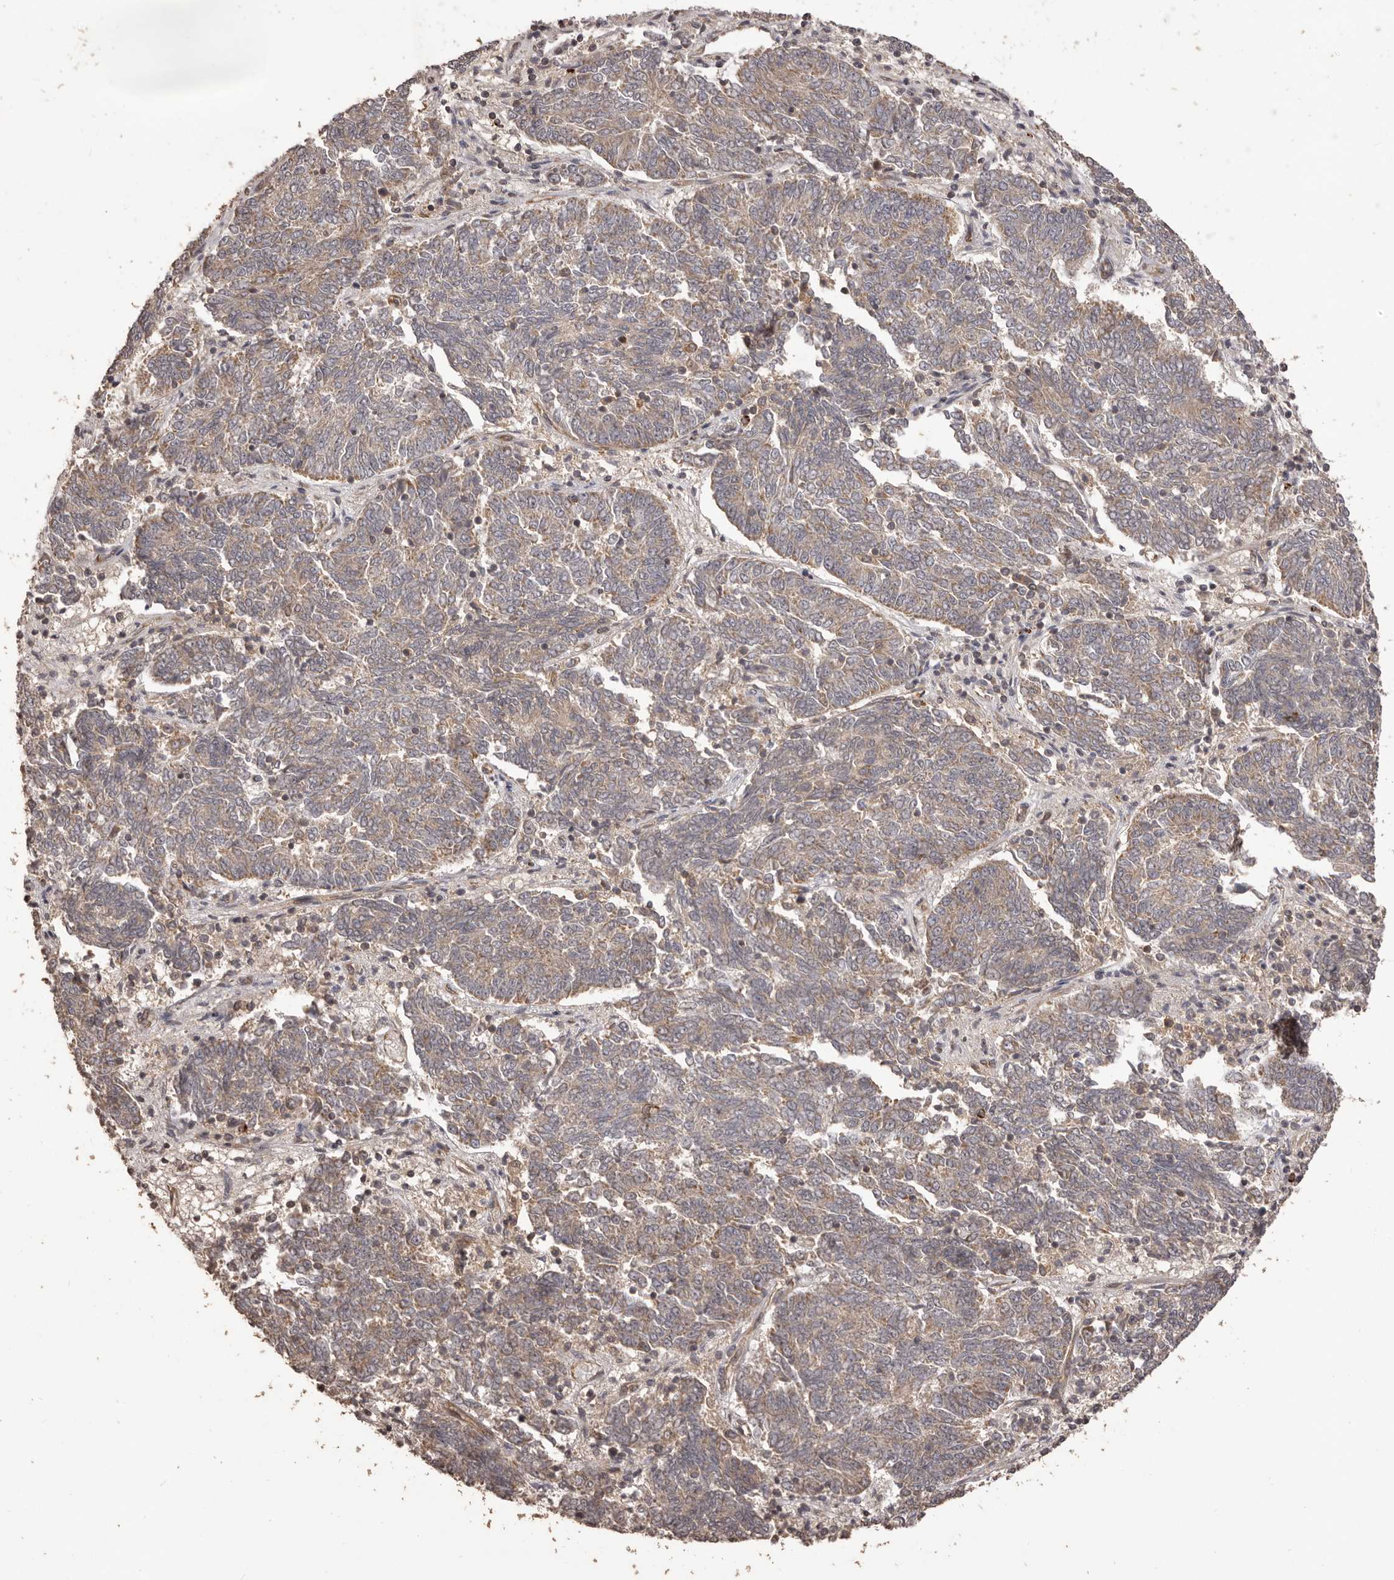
{"staining": {"intensity": "weak", "quantity": "25%-75%", "location": "cytoplasmic/membranous"}, "tissue": "endometrial cancer", "cell_type": "Tumor cells", "image_type": "cancer", "snomed": [{"axis": "morphology", "description": "Adenocarcinoma, NOS"}, {"axis": "topography", "description": "Endometrium"}], "caption": "A histopathology image showing weak cytoplasmic/membranous positivity in approximately 25%-75% of tumor cells in endometrial adenocarcinoma, as visualized by brown immunohistochemical staining.", "gene": "QRSL1", "patient": {"sex": "female", "age": 80}}